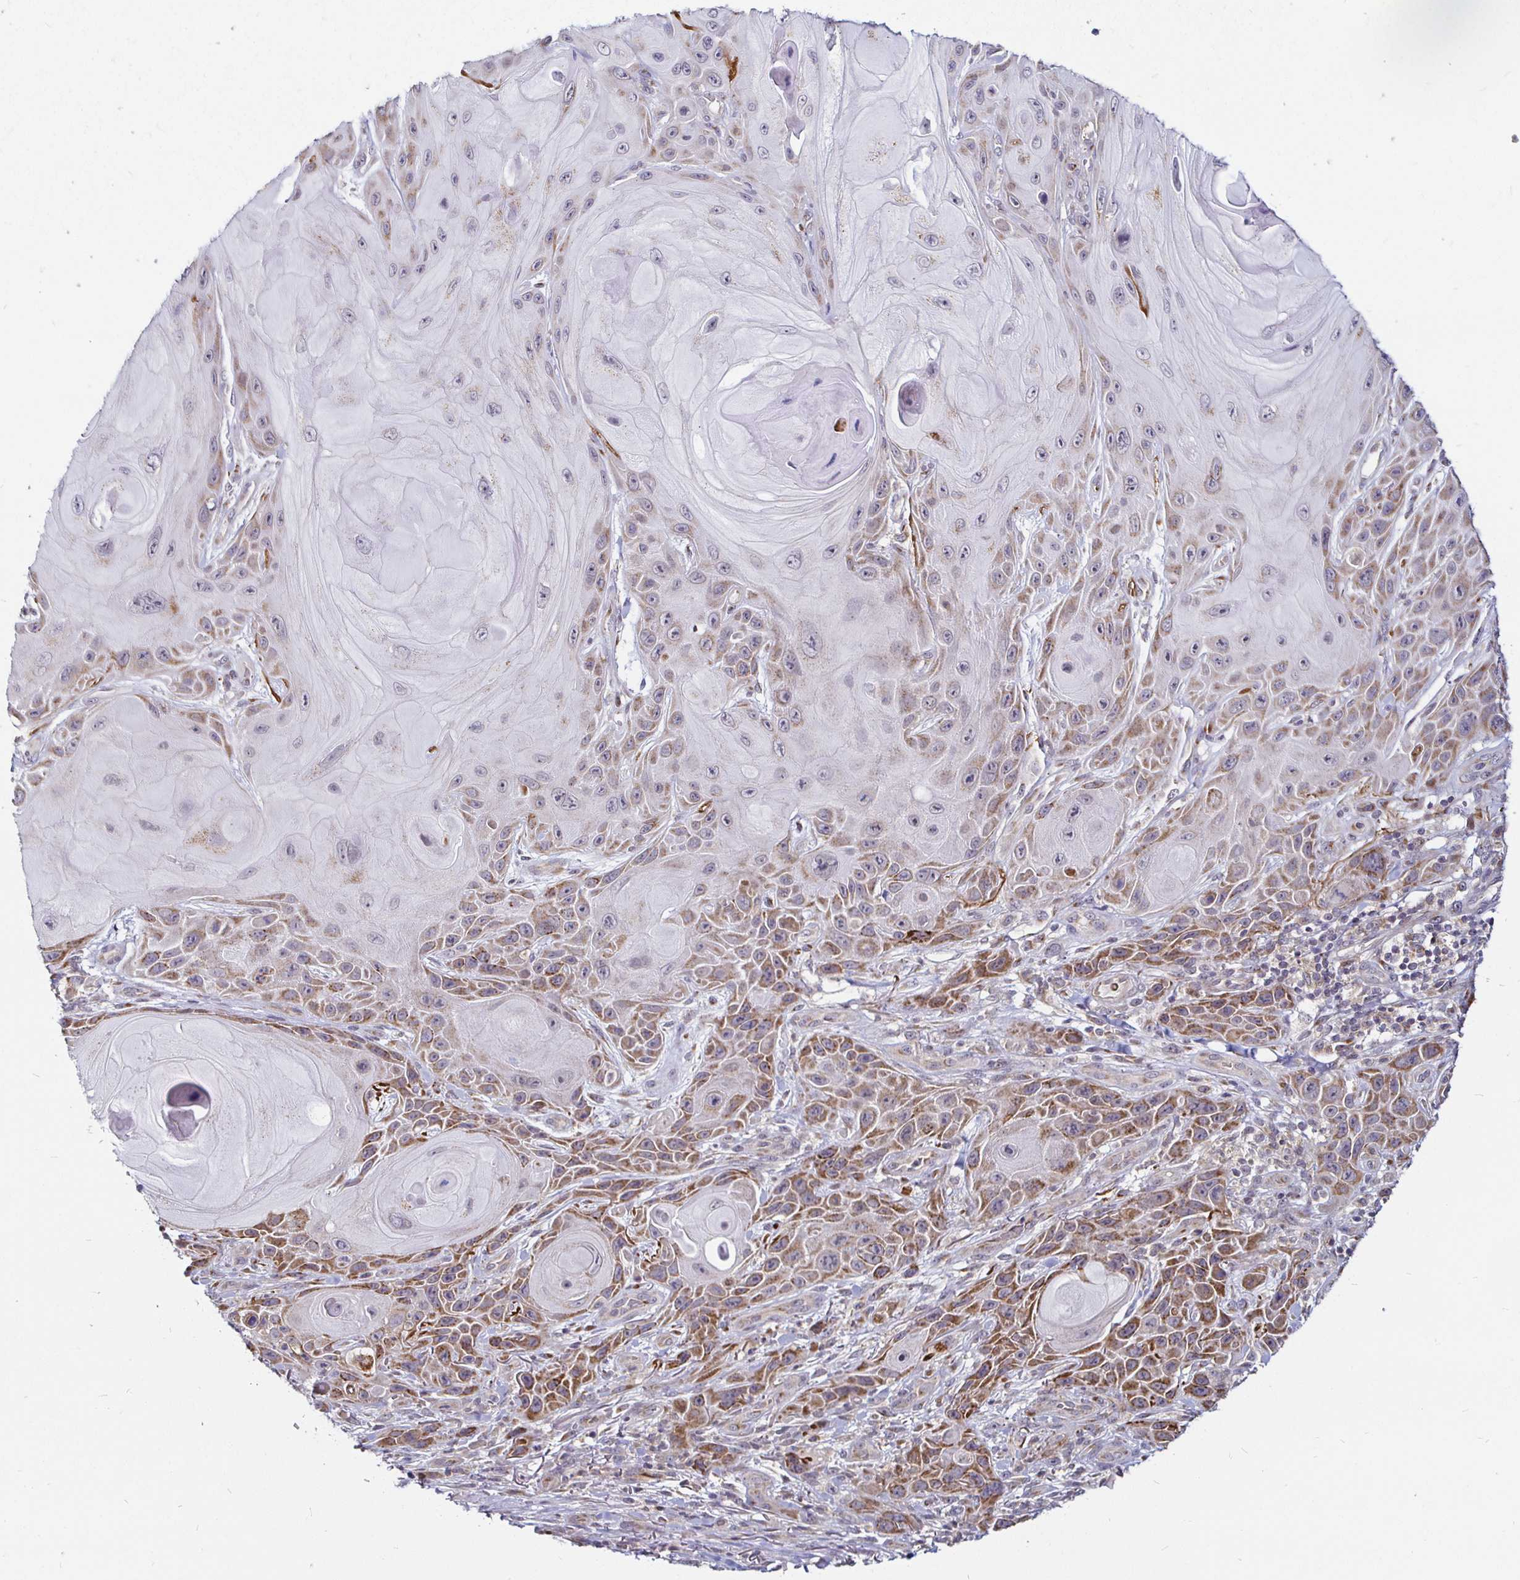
{"staining": {"intensity": "moderate", "quantity": "25%-75%", "location": "cytoplasmic/membranous"}, "tissue": "skin cancer", "cell_type": "Tumor cells", "image_type": "cancer", "snomed": [{"axis": "morphology", "description": "Squamous cell carcinoma, NOS"}, {"axis": "topography", "description": "Skin"}], "caption": "Moderate cytoplasmic/membranous expression is identified in approximately 25%-75% of tumor cells in skin squamous cell carcinoma.", "gene": "ATG3", "patient": {"sex": "female", "age": 94}}